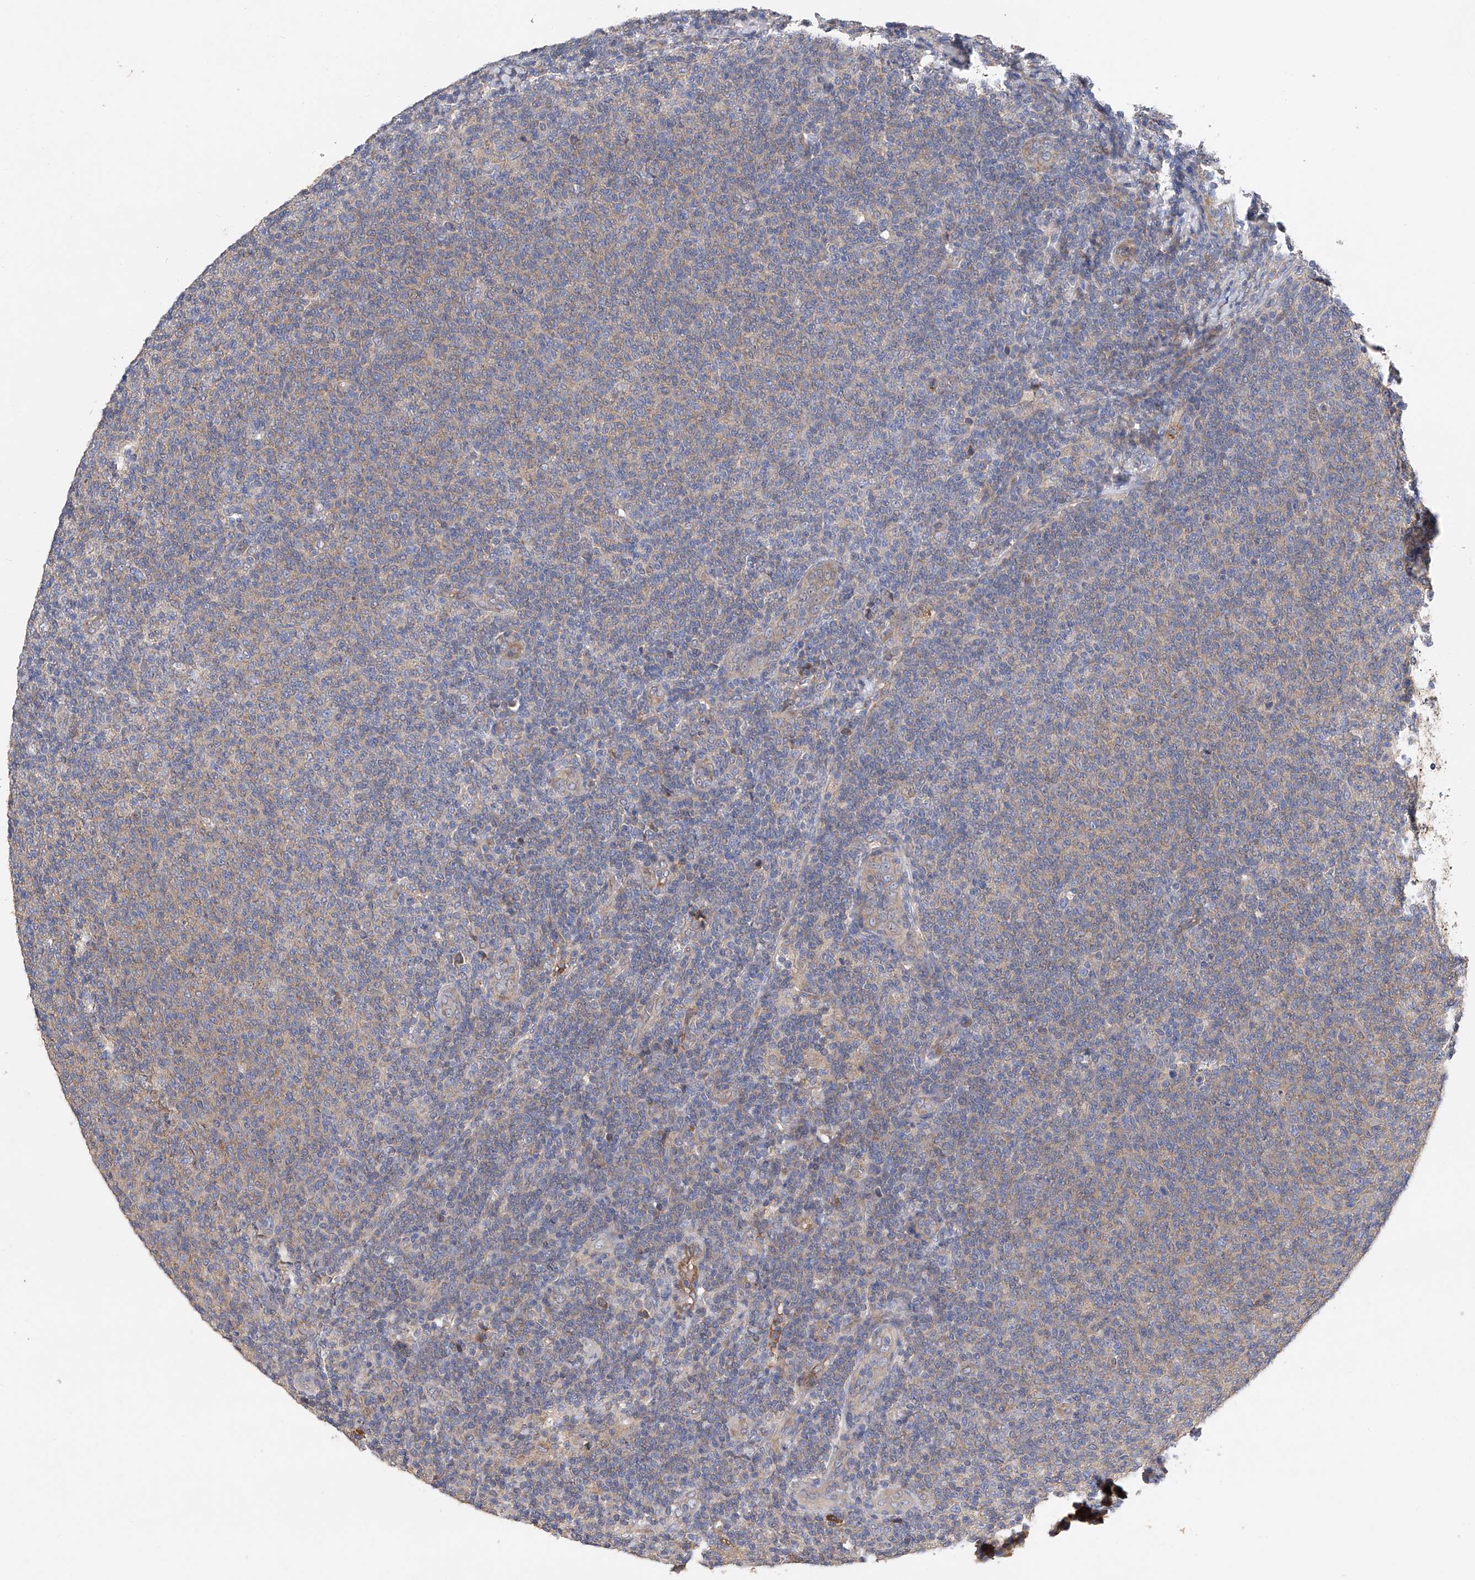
{"staining": {"intensity": "negative", "quantity": "none", "location": "none"}, "tissue": "lymphoma", "cell_type": "Tumor cells", "image_type": "cancer", "snomed": [{"axis": "morphology", "description": "Malignant lymphoma, non-Hodgkin's type, Low grade"}, {"axis": "topography", "description": "Lymph node"}], "caption": "This is a histopathology image of IHC staining of lymphoma, which shows no positivity in tumor cells.", "gene": "PTK2", "patient": {"sex": "male", "age": 66}}